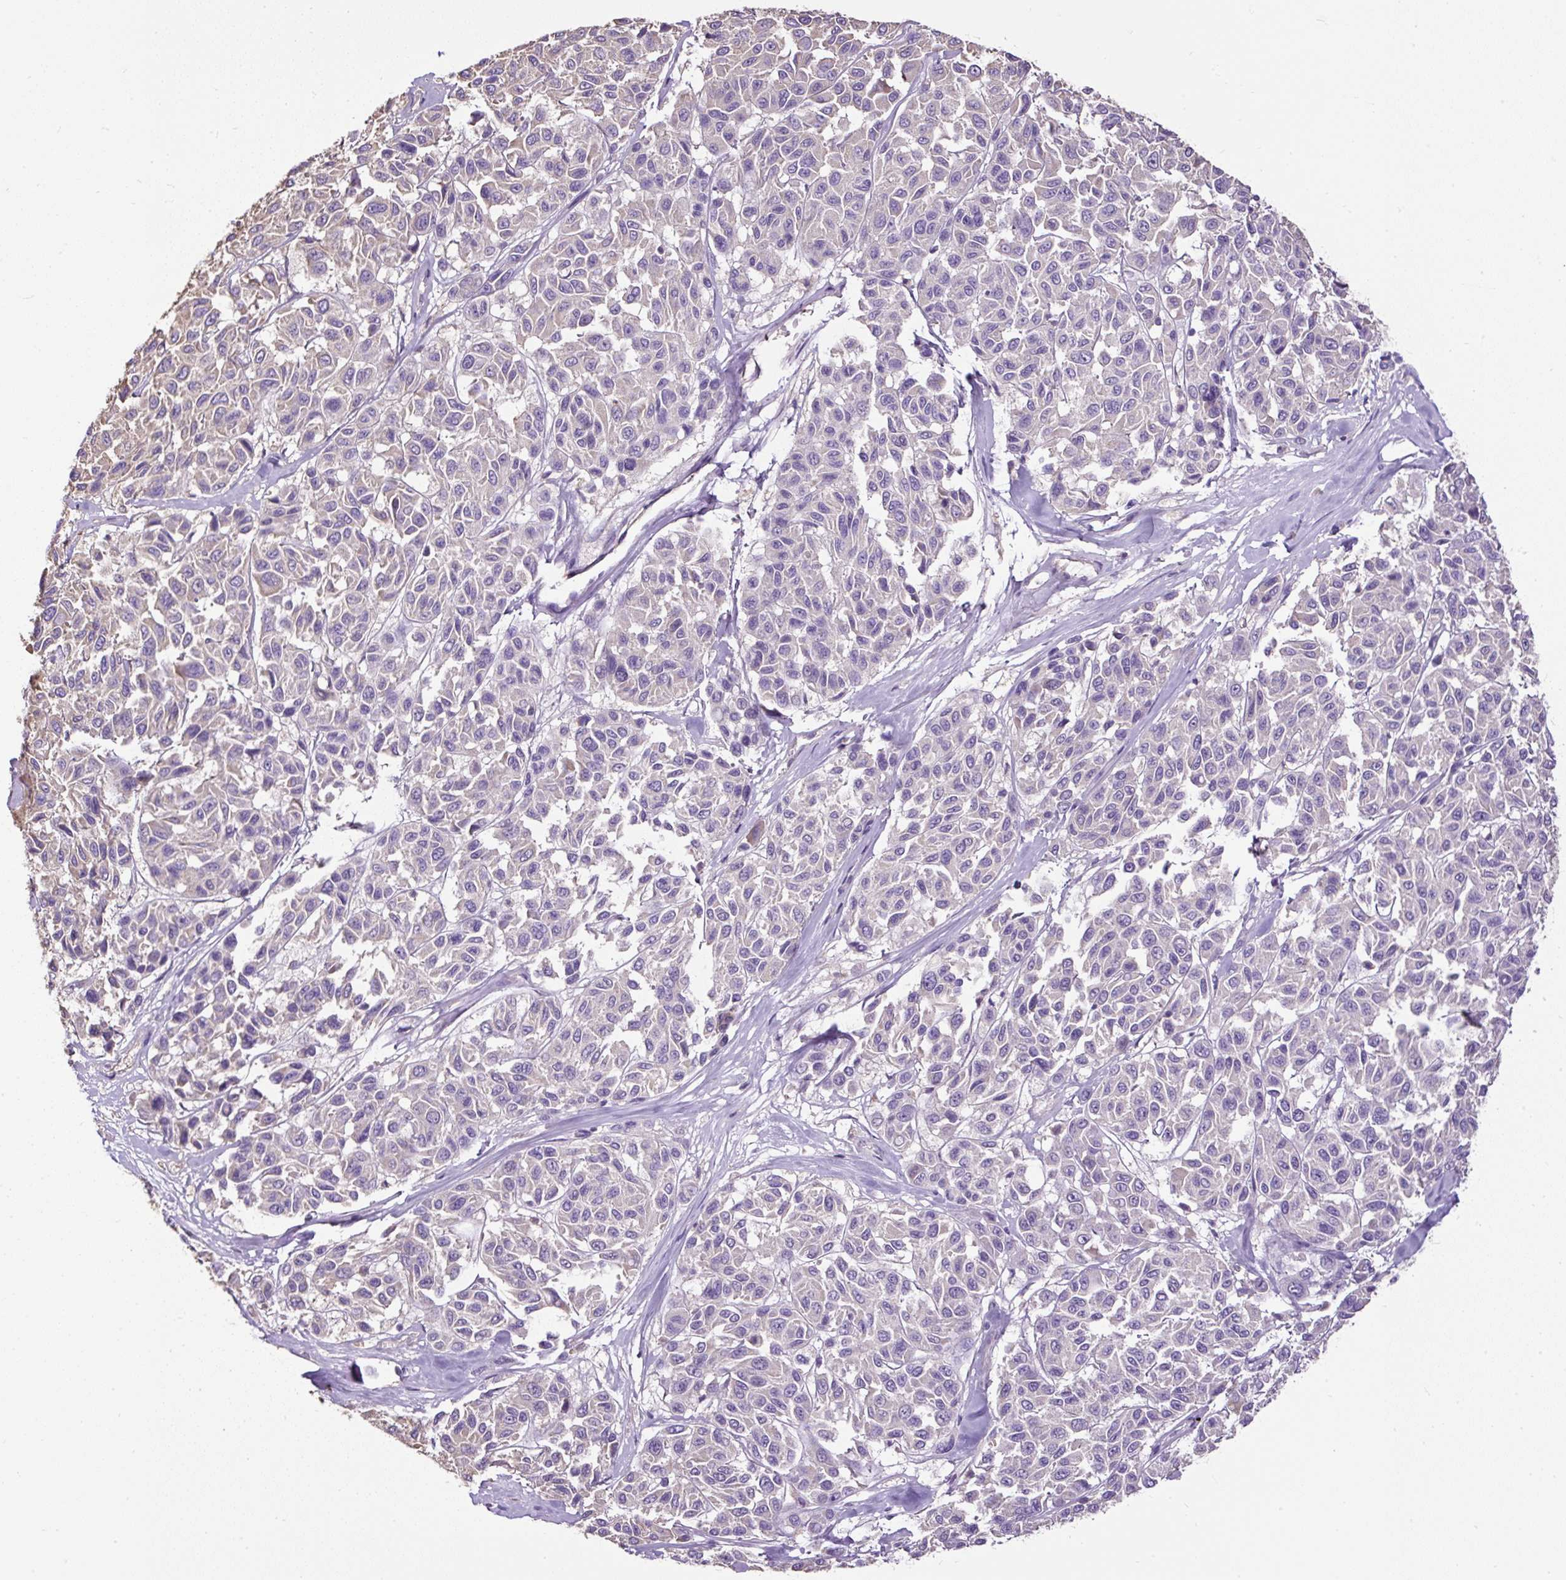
{"staining": {"intensity": "negative", "quantity": "none", "location": "none"}, "tissue": "melanoma", "cell_type": "Tumor cells", "image_type": "cancer", "snomed": [{"axis": "morphology", "description": "Malignant melanoma, NOS"}, {"axis": "topography", "description": "Skin"}], "caption": "DAB immunohistochemical staining of melanoma demonstrates no significant positivity in tumor cells.", "gene": "PDIA2", "patient": {"sex": "female", "age": 66}}